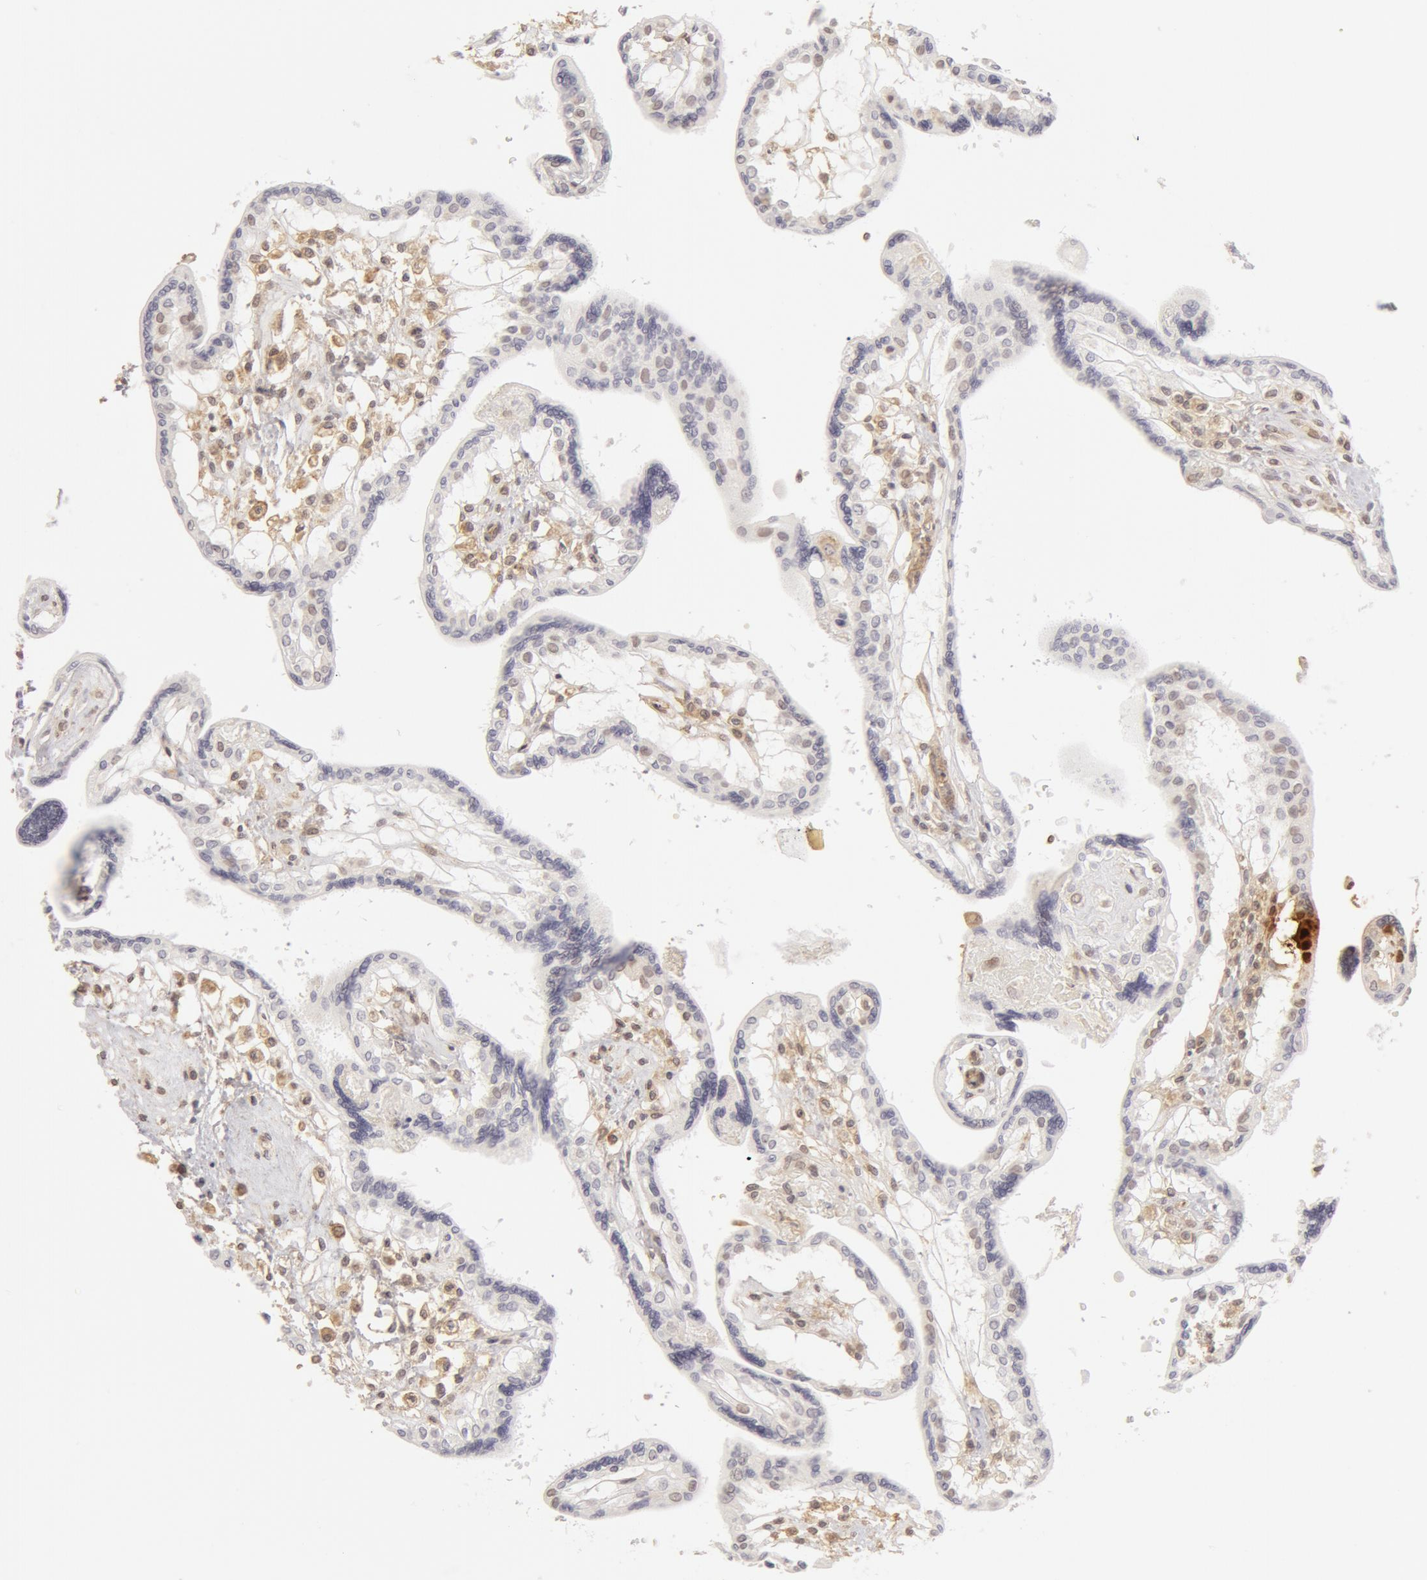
{"staining": {"intensity": "weak", "quantity": "25%-75%", "location": "cytoplasmic/membranous"}, "tissue": "placenta", "cell_type": "Decidual cells", "image_type": "normal", "snomed": [{"axis": "morphology", "description": "Normal tissue, NOS"}, {"axis": "topography", "description": "Placenta"}], "caption": "Immunohistochemical staining of normal placenta shows 25%-75% levels of weak cytoplasmic/membranous protein expression in approximately 25%-75% of decidual cells.", "gene": "ADAM10", "patient": {"sex": "female", "age": 31}}